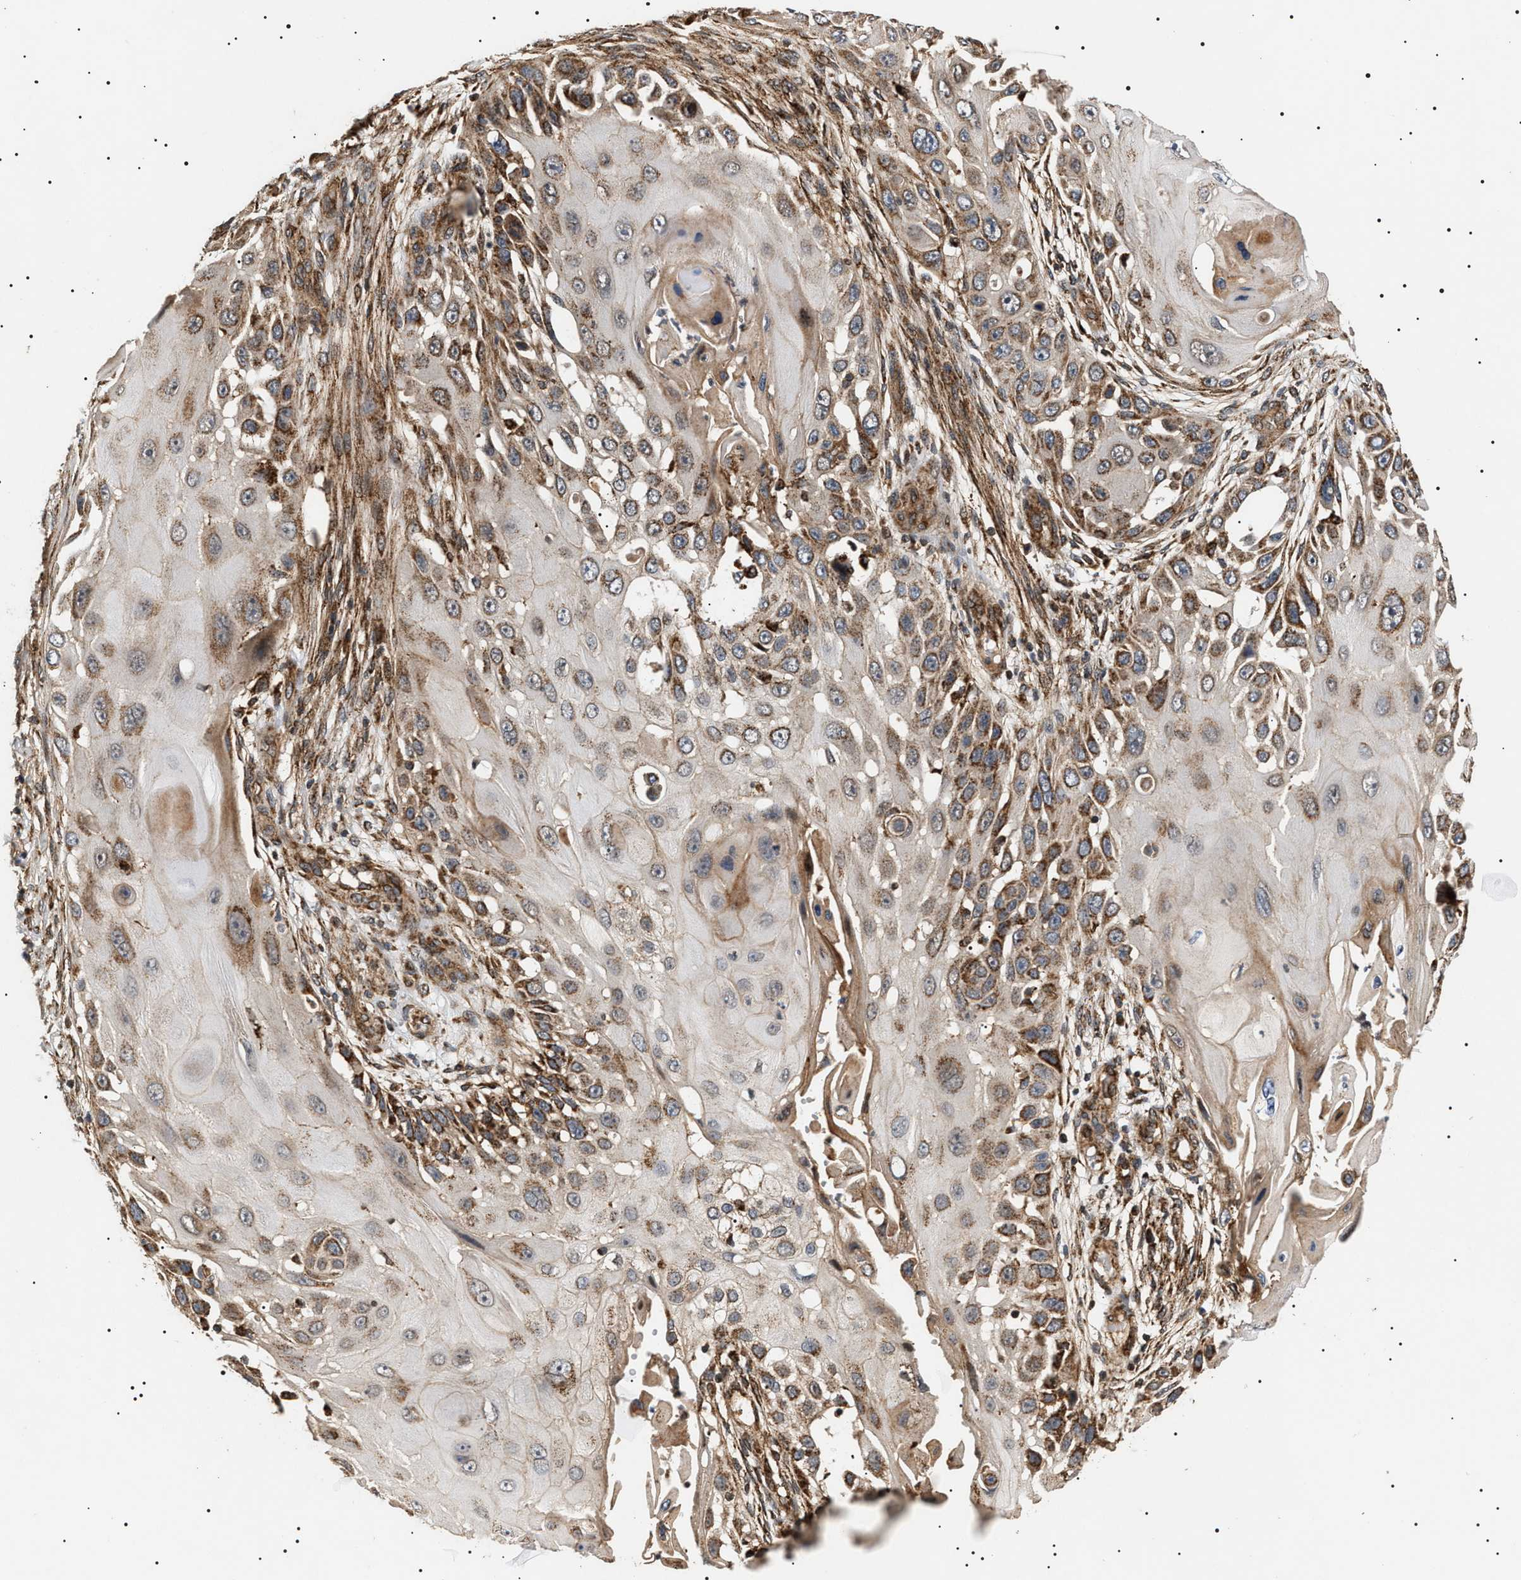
{"staining": {"intensity": "moderate", "quantity": ">75%", "location": "cytoplasmic/membranous"}, "tissue": "skin cancer", "cell_type": "Tumor cells", "image_type": "cancer", "snomed": [{"axis": "morphology", "description": "Squamous cell carcinoma, NOS"}, {"axis": "topography", "description": "Skin"}], "caption": "The micrograph displays a brown stain indicating the presence of a protein in the cytoplasmic/membranous of tumor cells in skin cancer.", "gene": "ZBTB26", "patient": {"sex": "female", "age": 44}}